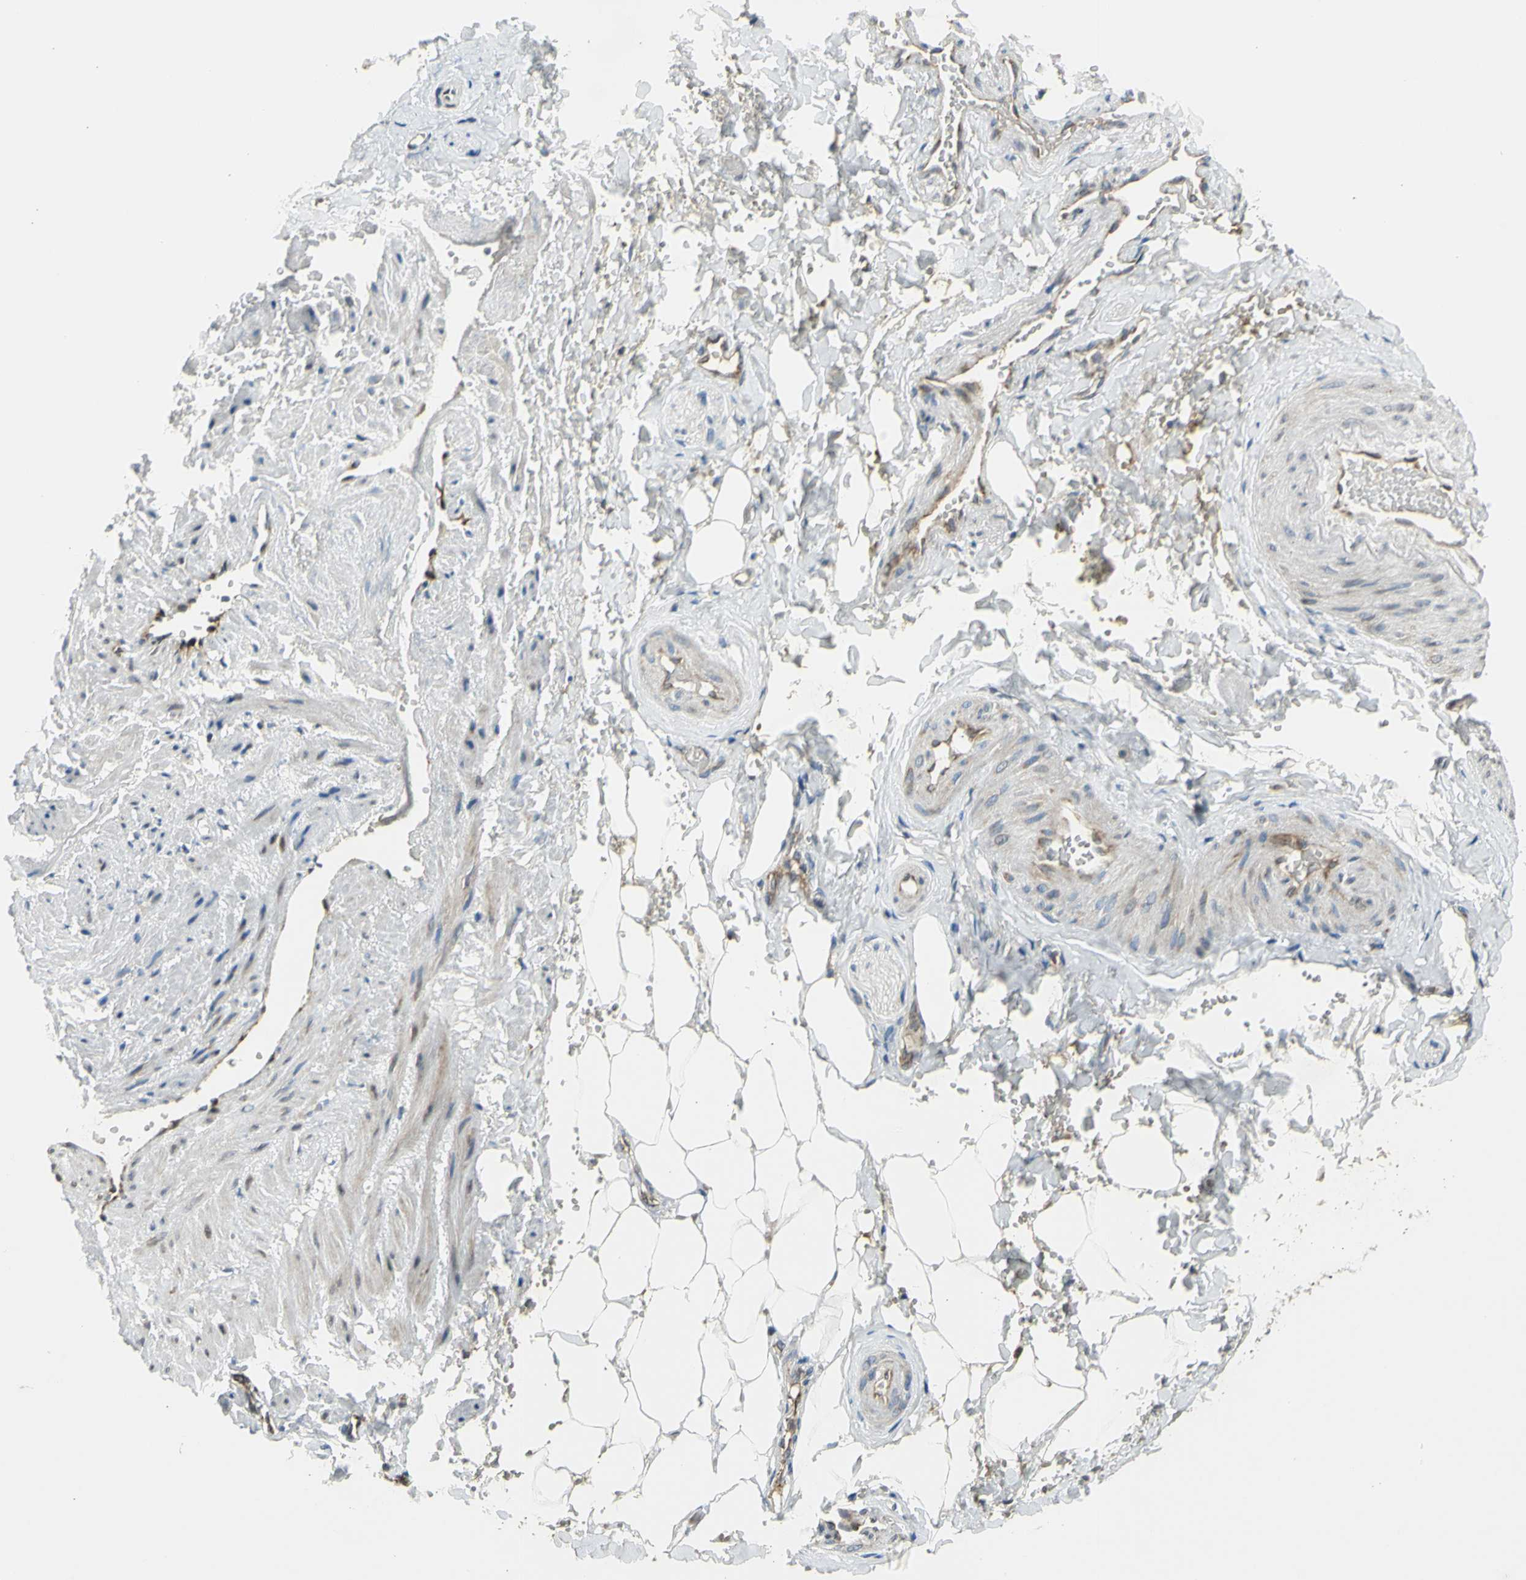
{"staining": {"intensity": "negative", "quantity": "none", "location": "none"}, "tissue": "adipose tissue", "cell_type": "Adipocytes", "image_type": "normal", "snomed": [{"axis": "morphology", "description": "Normal tissue, NOS"}, {"axis": "topography", "description": "Soft tissue"}, {"axis": "topography", "description": "Vascular tissue"}], "caption": "Immunohistochemical staining of benign human adipose tissue shows no significant expression in adipocytes. (DAB immunohistochemistry (IHC) visualized using brightfield microscopy, high magnification).", "gene": "NPHP3", "patient": {"sex": "female", "age": 35}}